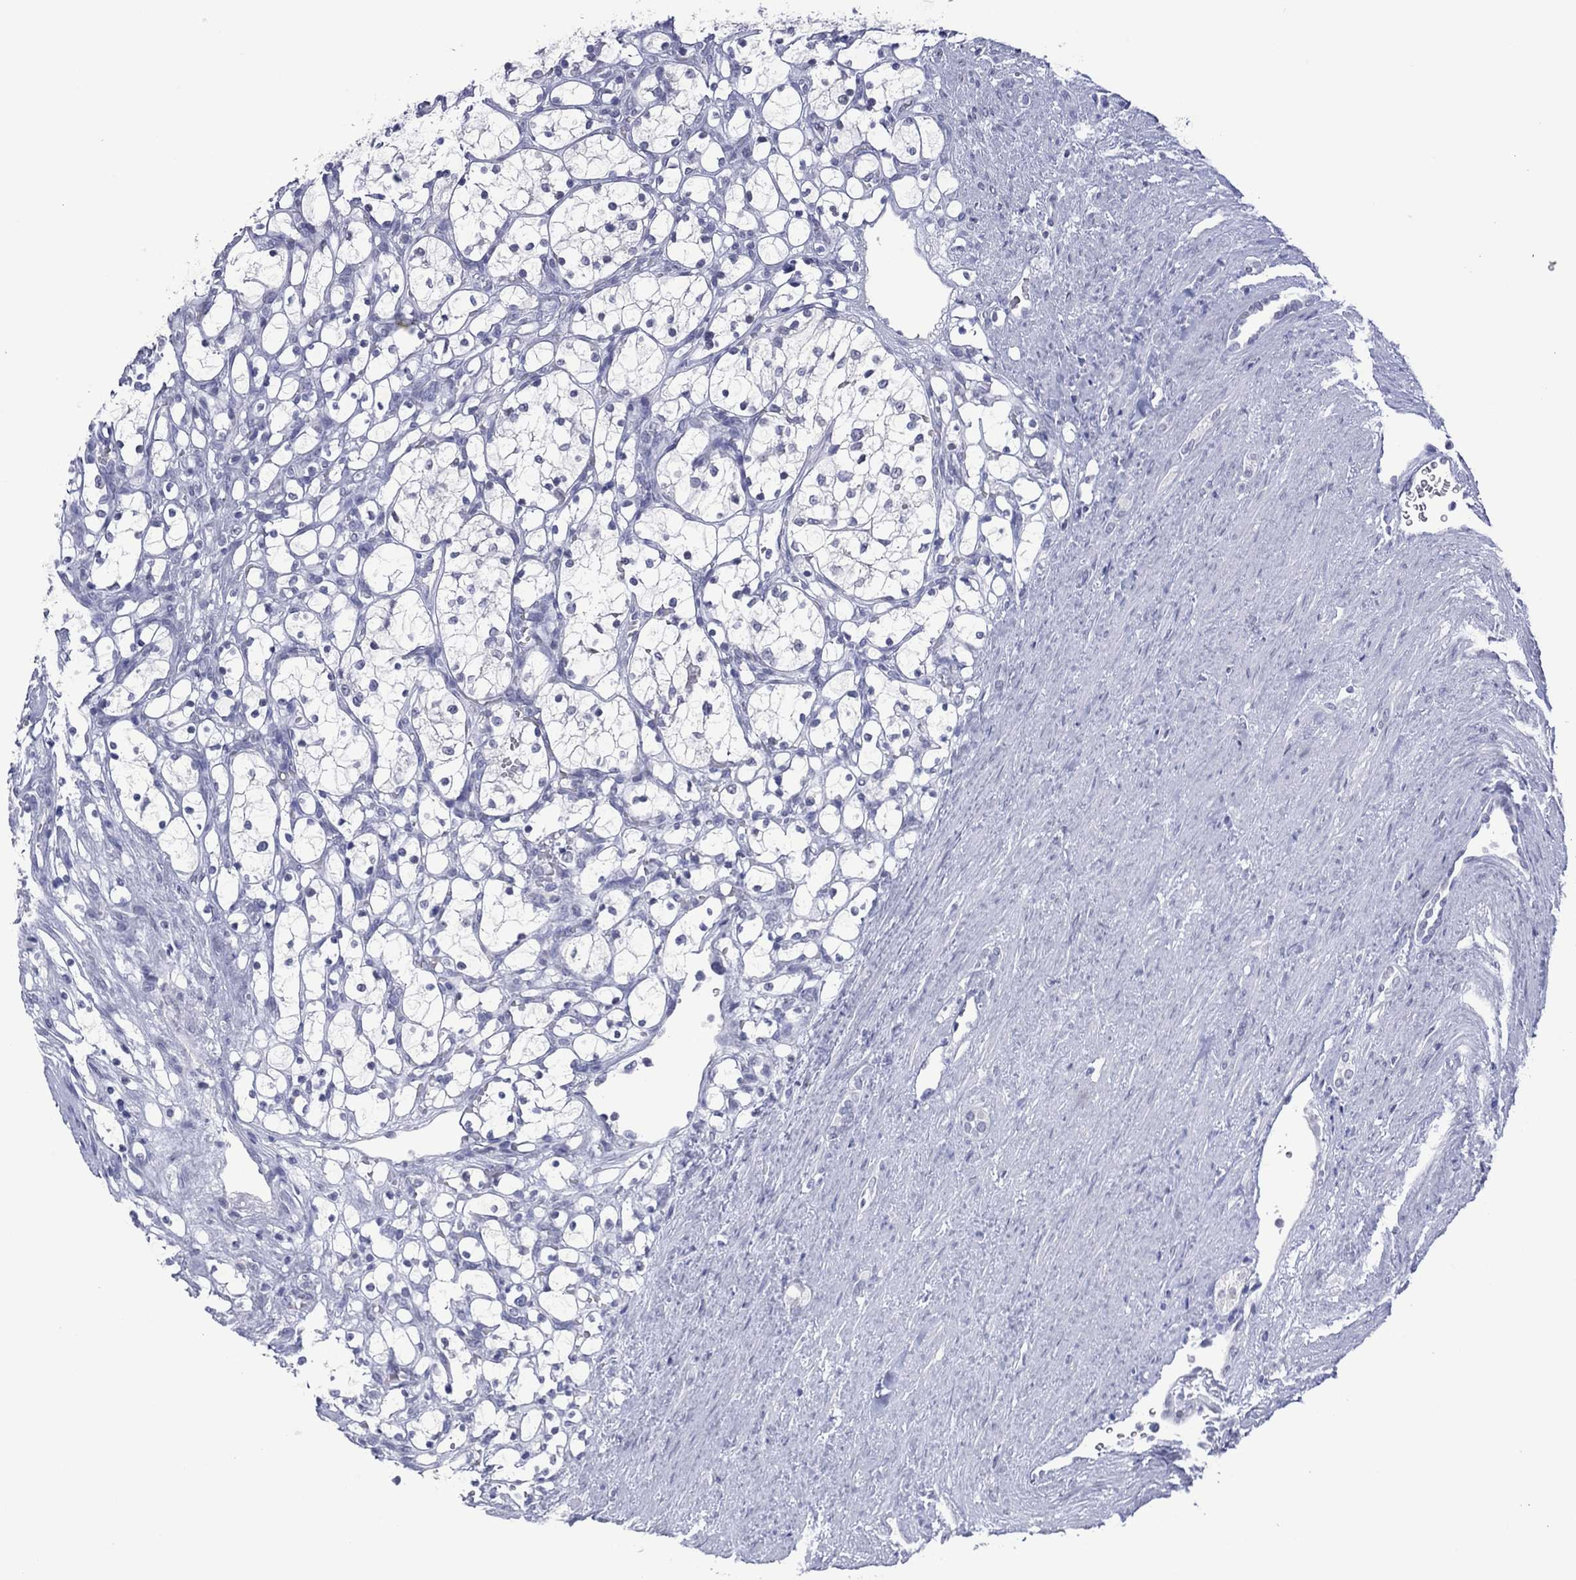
{"staining": {"intensity": "negative", "quantity": "none", "location": "none"}, "tissue": "renal cancer", "cell_type": "Tumor cells", "image_type": "cancer", "snomed": [{"axis": "morphology", "description": "Adenocarcinoma, NOS"}, {"axis": "topography", "description": "Kidney"}], "caption": "High power microscopy histopathology image of an IHC photomicrograph of renal cancer (adenocarcinoma), revealing no significant positivity in tumor cells.", "gene": "UTF1", "patient": {"sex": "female", "age": 69}}